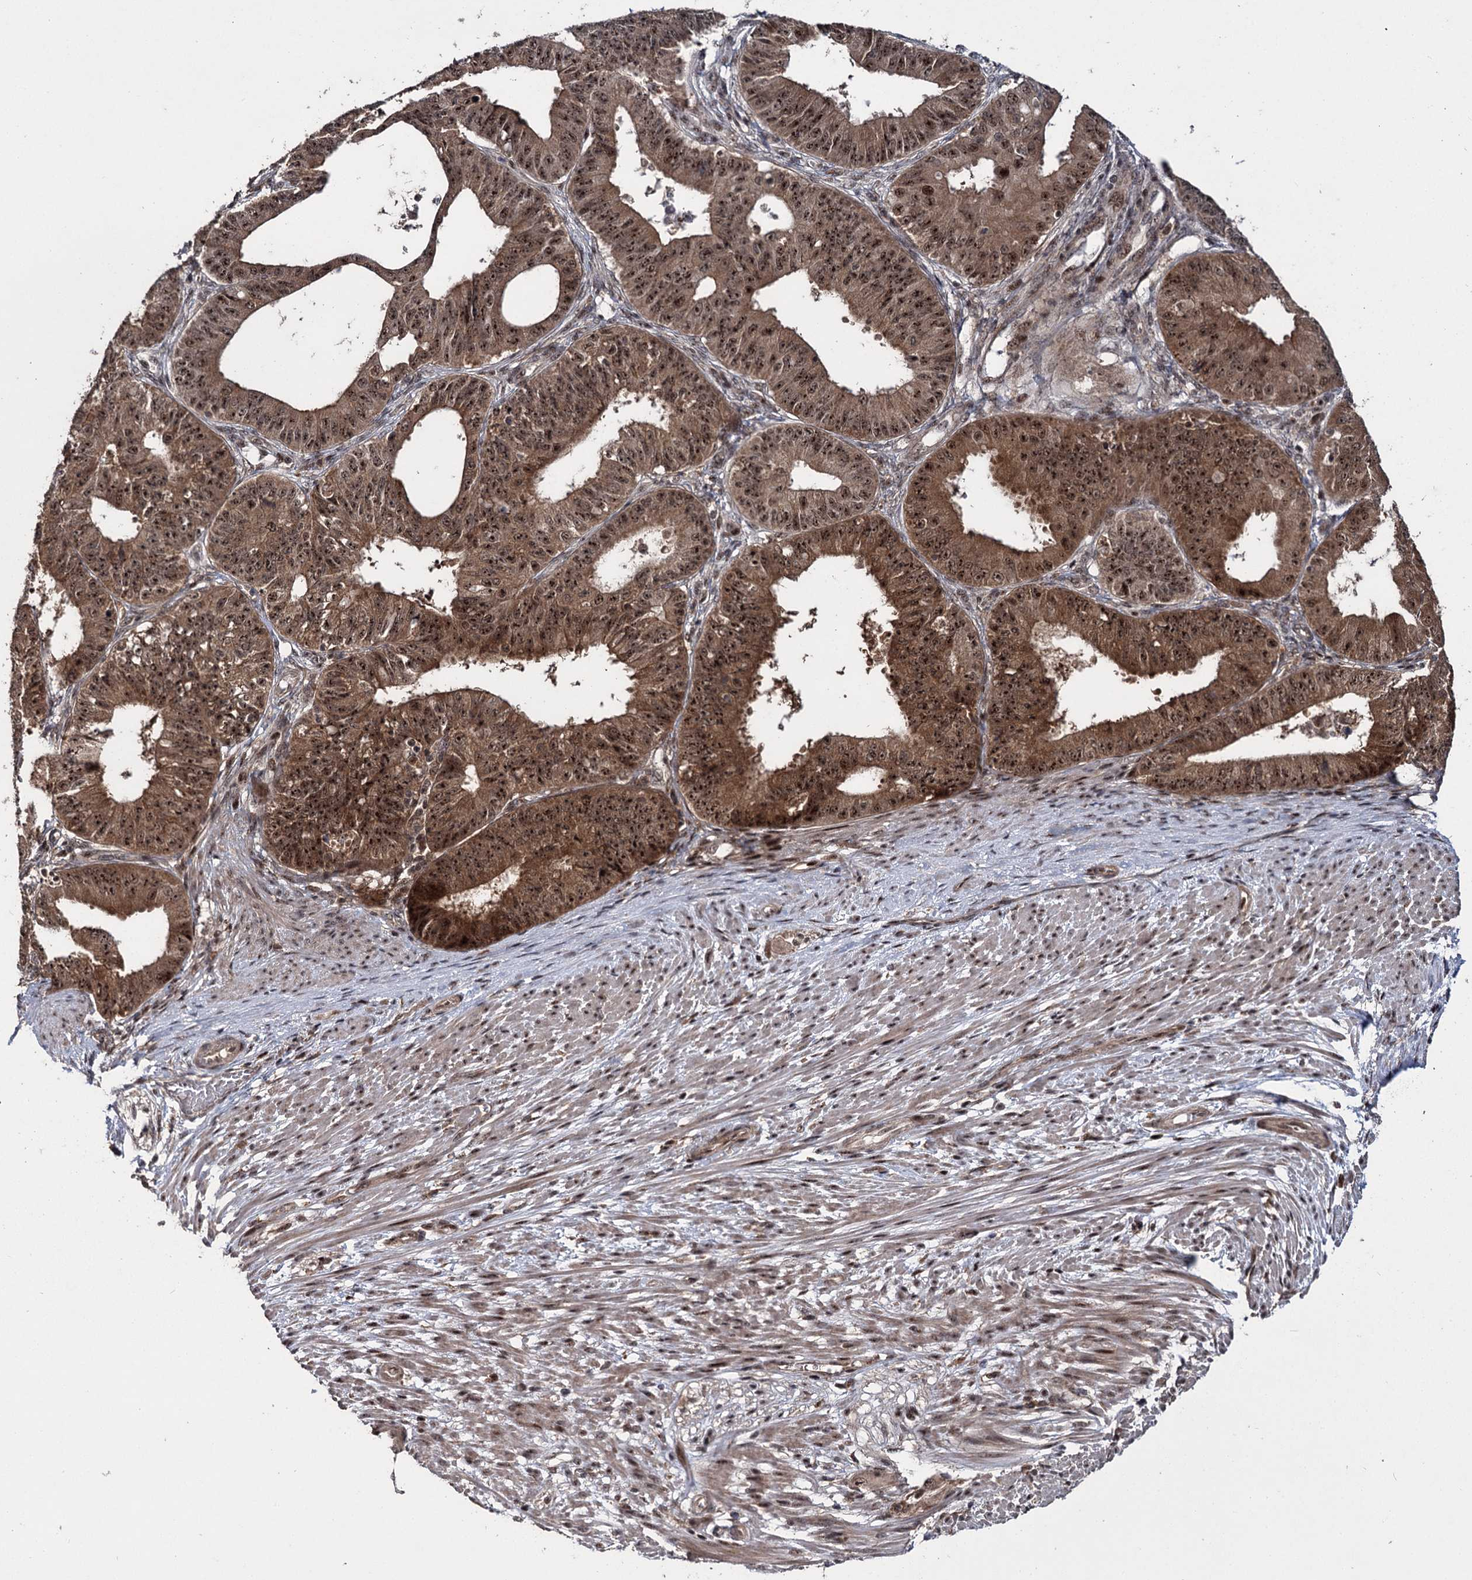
{"staining": {"intensity": "strong", "quantity": ">75%", "location": "cytoplasmic/membranous,nuclear"}, "tissue": "ovarian cancer", "cell_type": "Tumor cells", "image_type": "cancer", "snomed": [{"axis": "morphology", "description": "Carcinoma, endometroid"}, {"axis": "topography", "description": "Appendix"}, {"axis": "topography", "description": "Ovary"}], "caption": "Immunohistochemistry image of human ovarian endometroid carcinoma stained for a protein (brown), which demonstrates high levels of strong cytoplasmic/membranous and nuclear staining in approximately >75% of tumor cells.", "gene": "MKNK2", "patient": {"sex": "female", "age": 42}}